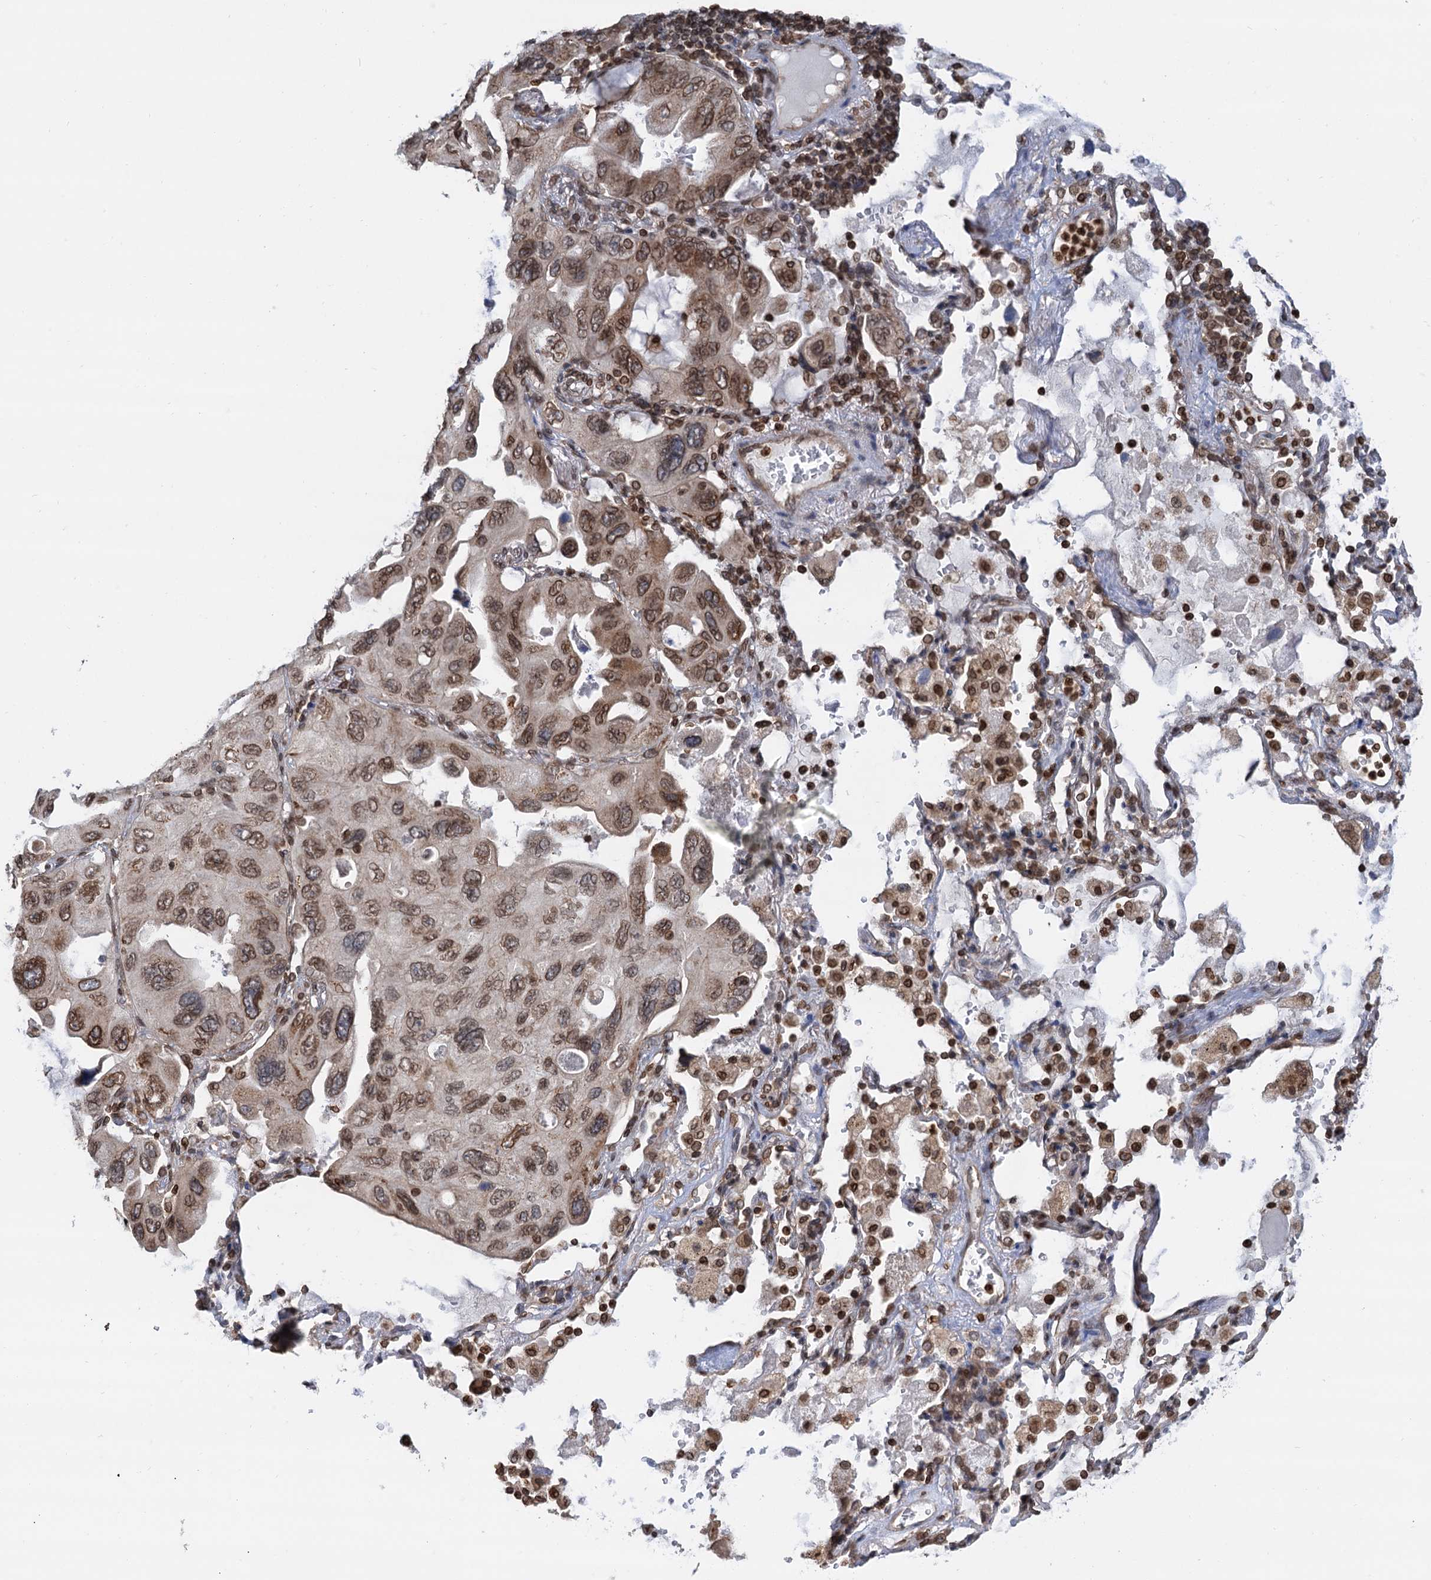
{"staining": {"intensity": "moderate", "quantity": ">75%", "location": "nuclear"}, "tissue": "lung cancer", "cell_type": "Tumor cells", "image_type": "cancer", "snomed": [{"axis": "morphology", "description": "Squamous cell carcinoma, NOS"}, {"axis": "topography", "description": "Lung"}], "caption": "A photomicrograph showing moderate nuclear staining in approximately >75% of tumor cells in lung cancer (squamous cell carcinoma), as visualized by brown immunohistochemical staining.", "gene": "ZC3H13", "patient": {"sex": "female", "age": 73}}